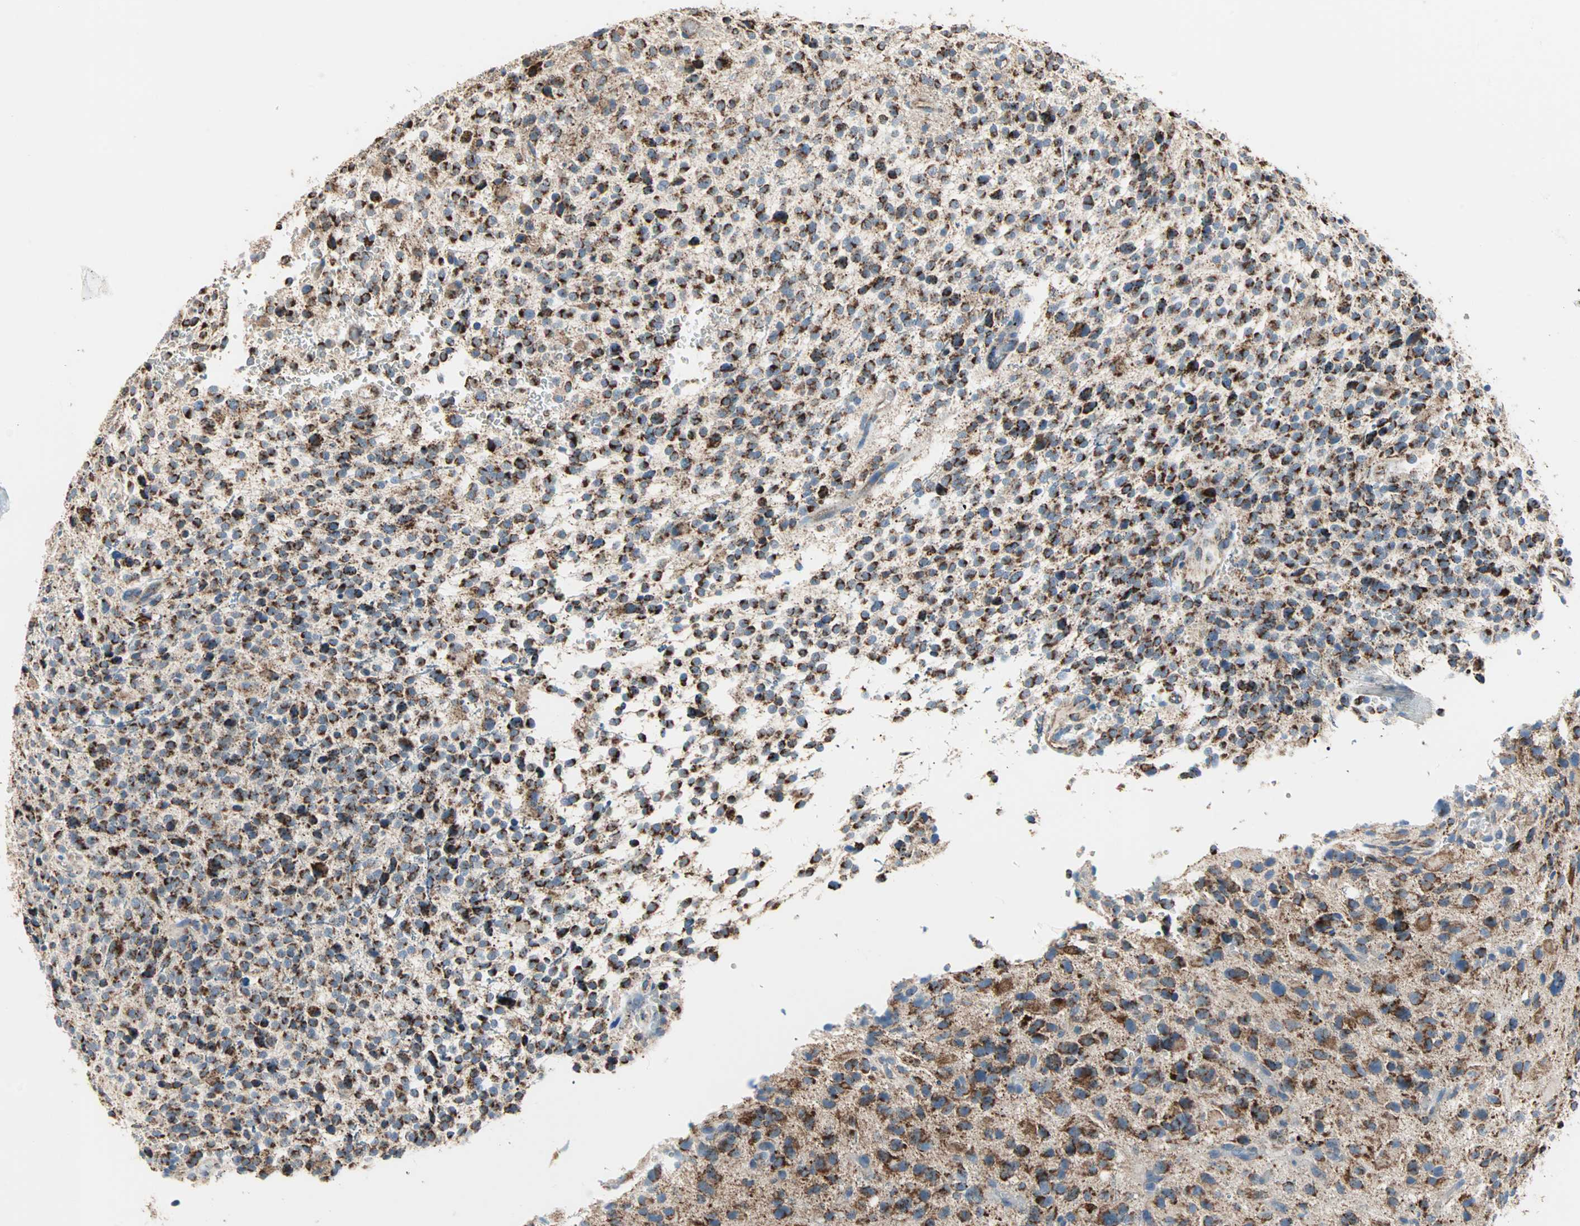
{"staining": {"intensity": "strong", "quantity": ">75%", "location": "cytoplasmic/membranous"}, "tissue": "glioma", "cell_type": "Tumor cells", "image_type": "cancer", "snomed": [{"axis": "morphology", "description": "Glioma, malignant, High grade"}, {"axis": "topography", "description": "Brain"}], "caption": "Protein staining demonstrates strong cytoplasmic/membranous expression in about >75% of tumor cells in high-grade glioma (malignant).", "gene": "TST", "patient": {"sex": "male", "age": 48}}